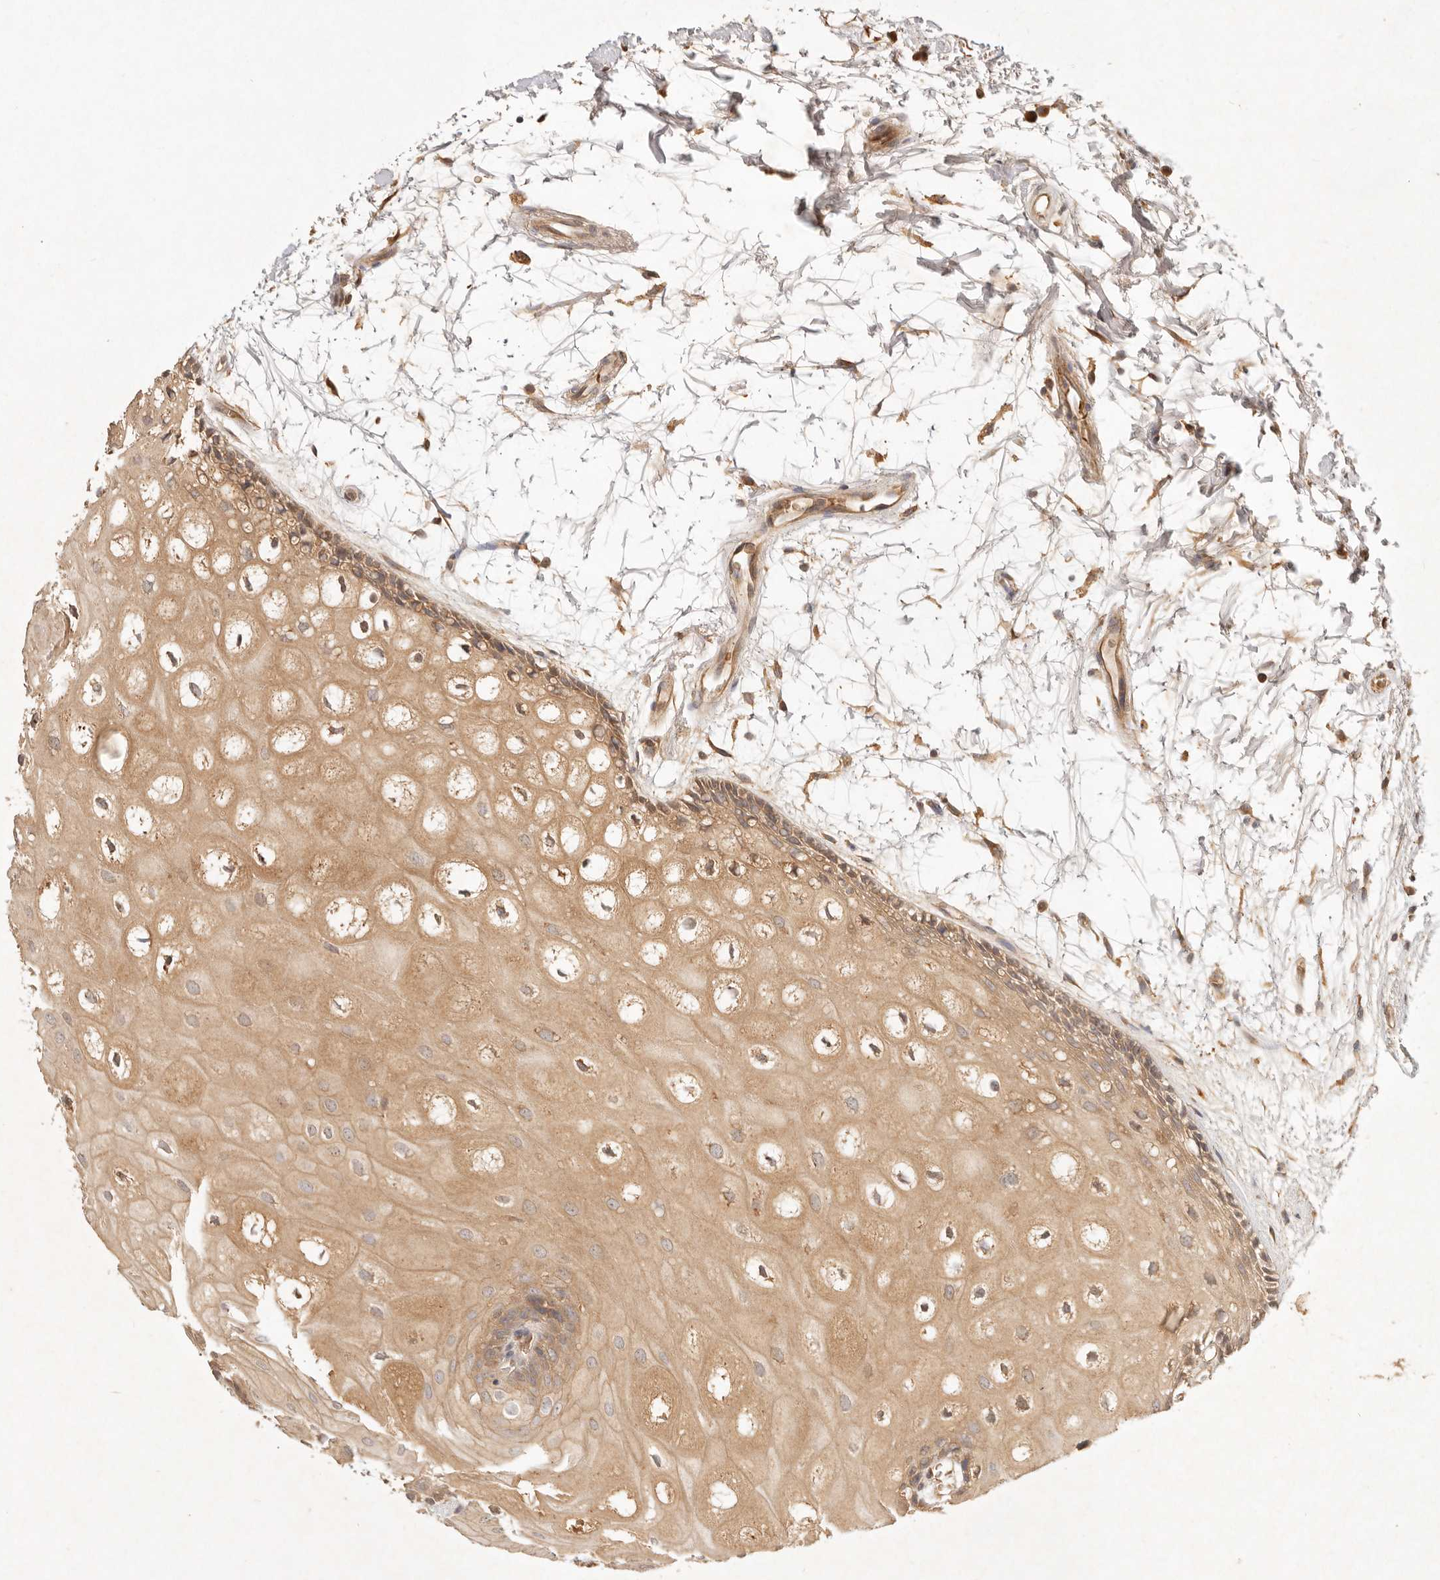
{"staining": {"intensity": "moderate", "quantity": ">75%", "location": "cytoplasmic/membranous"}, "tissue": "oral mucosa", "cell_type": "Squamous epithelial cells", "image_type": "normal", "snomed": [{"axis": "morphology", "description": "Normal tissue, NOS"}, {"axis": "topography", "description": "Skeletal muscle"}, {"axis": "topography", "description": "Oral tissue"}, {"axis": "topography", "description": "Peripheral nerve tissue"}], "caption": "Squamous epithelial cells exhibit medium levels of moderate cytoplasmic/membranous expression in approximately >75% of cells in unremarkable human oral mucosa. (DAB (3,3'-diaminobenzidine) IHC, brown staining for protein, blue staining for nuclei).", "gene": "FREM2", "patient": {"sex": "female", "age": 84}}